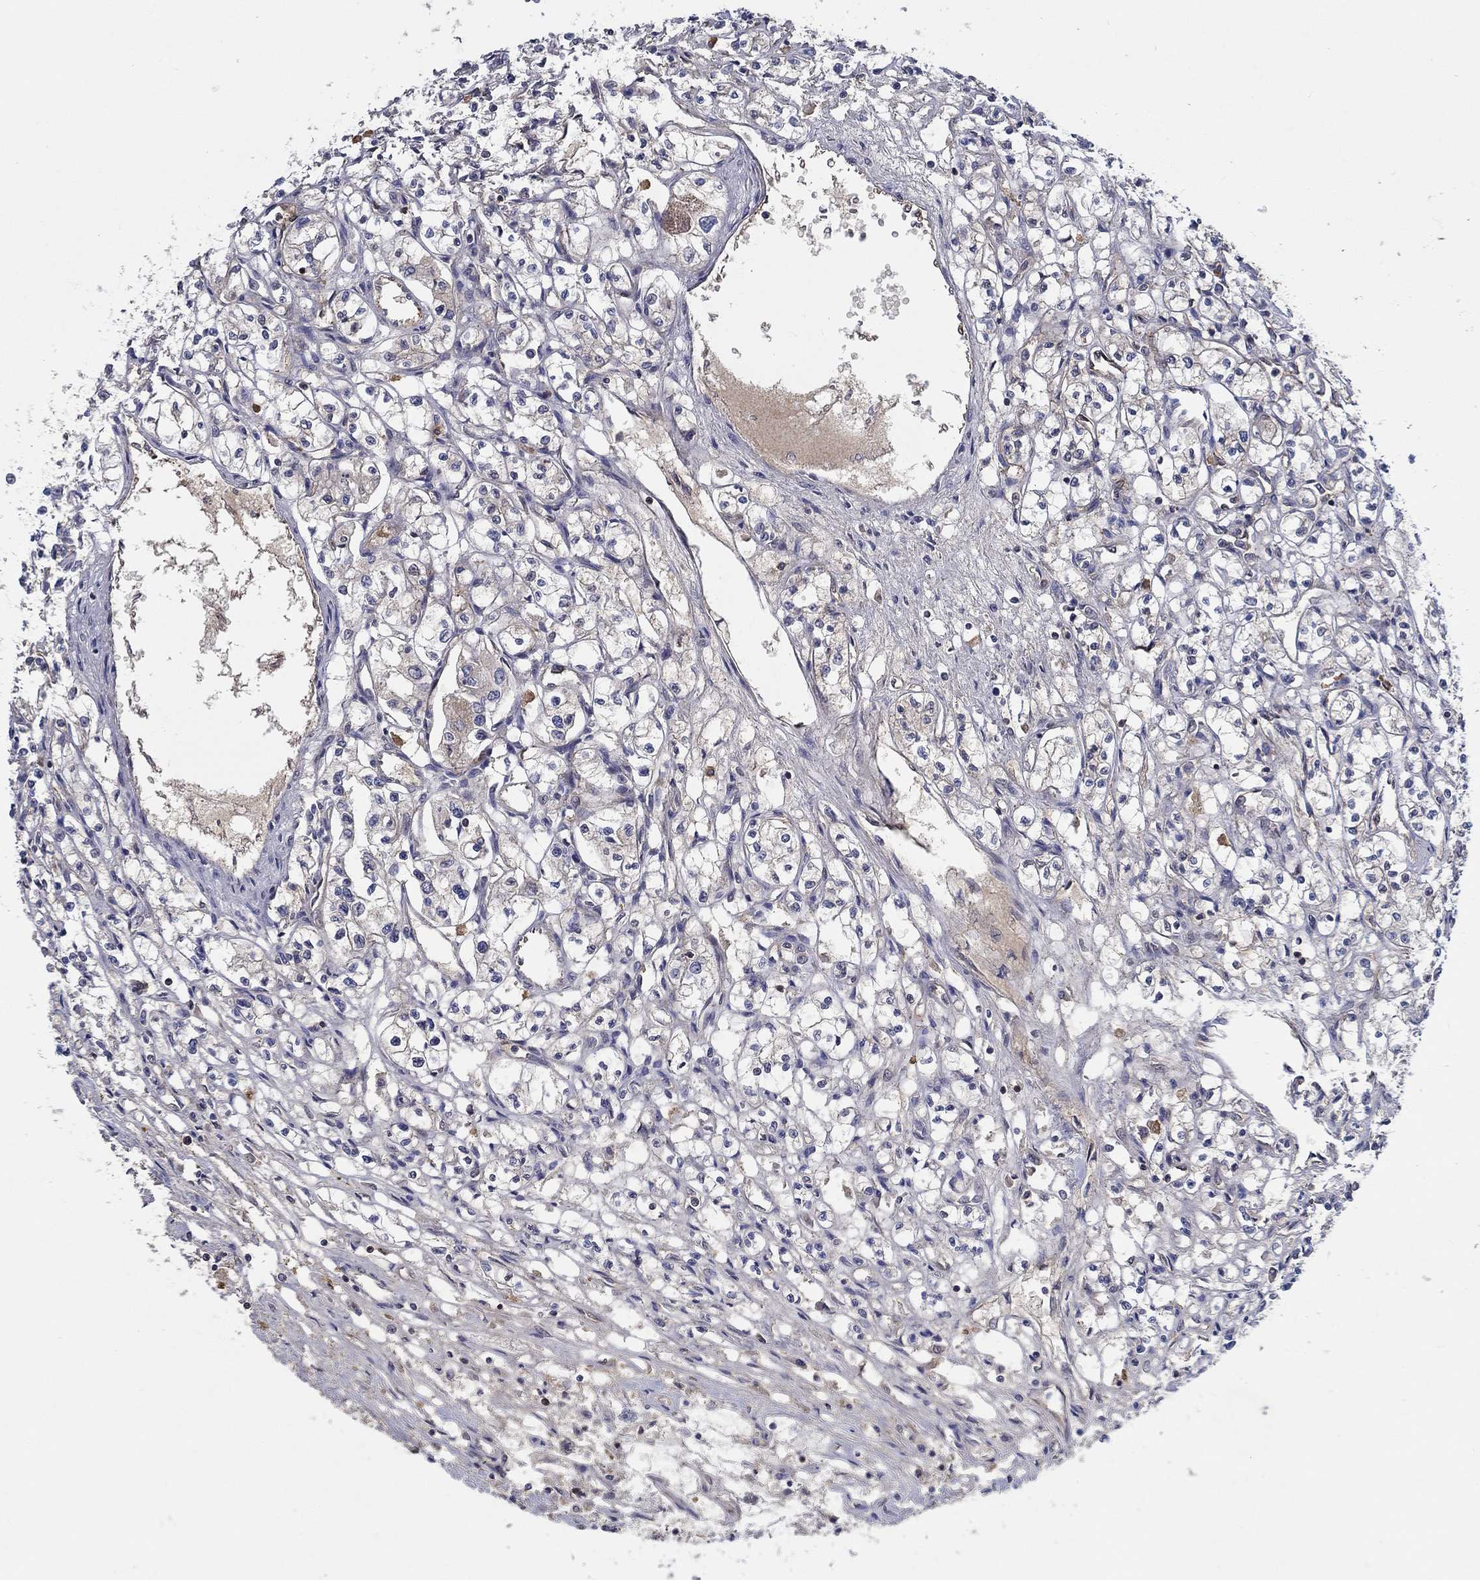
{"staining": {"intensity": "negative", "quantity": "none", "location": "none"}, "tissue": "renal cancer", "cell_type": "Tumor cells", "image_type": "cancer", "snomed": [{"axis": "morphology", "description": "Adenocarcinoma, NOS"}, {"axis": "topography", "description": "Kidney"}], "caption": "This is an immunohistochemistry histopathology image of human adenocarcinoma (renal). There is no expression in tumor cells.", "gene": "AGFG2", "patient": {"sex": "male", "age": 56}}